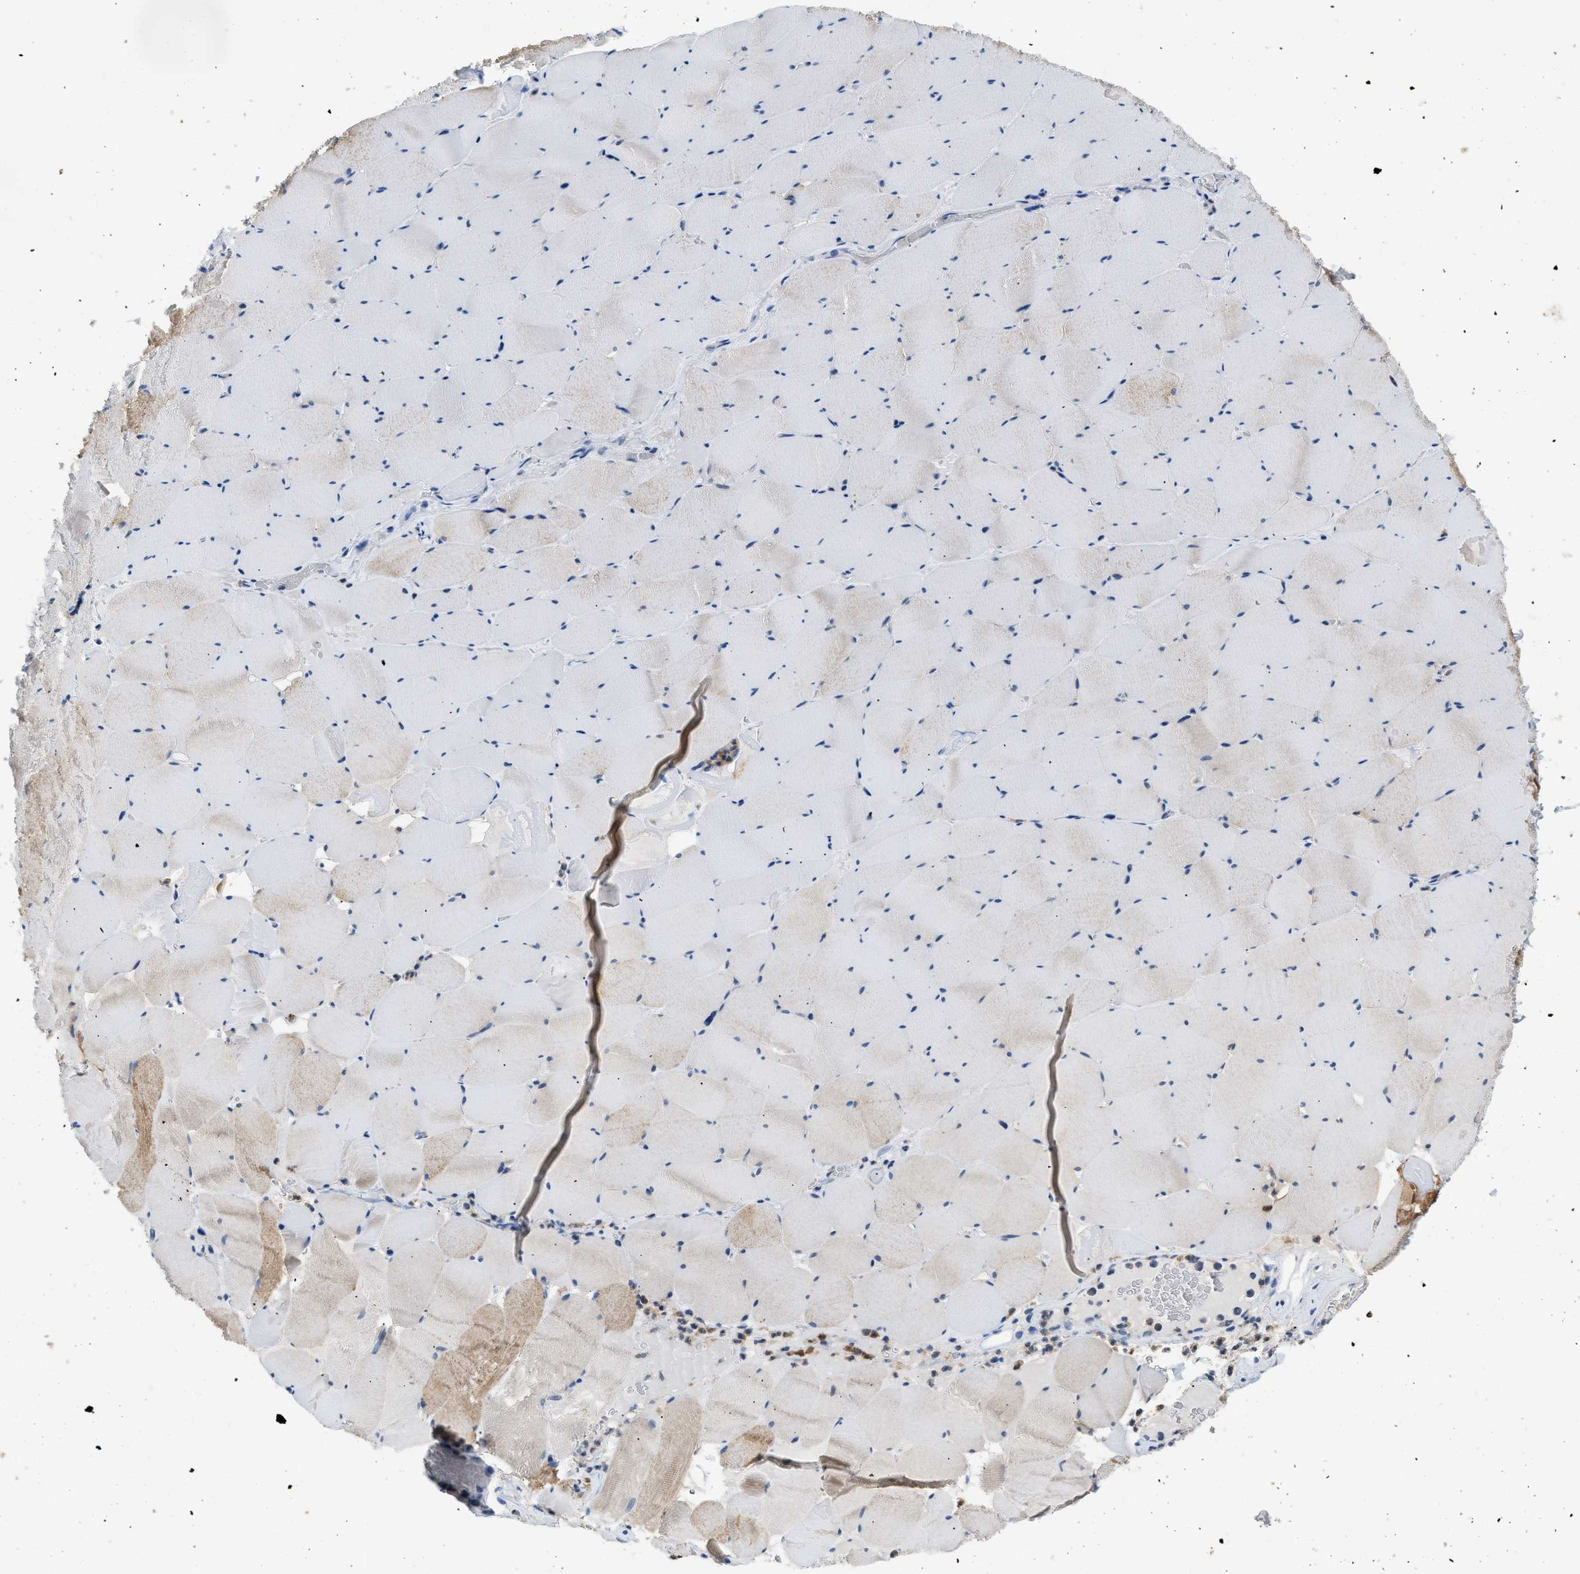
{"staining": {"intensity": "moderate", "quantity": ">75%", "location": "cytoplasmic/membranous"}, "tissue": "skeletal muscle", "cell_type": "Myocytes", "image_type": "normal", "snomed": [{"axis": "morphology", "description": "Normal tissue, NOS"}, {"axis": "topography", "description": "Skeletal muscle"}], "caption": "A photomicrograph of human skeletal muscle stained for a protein exhibits moderate cytoplasmic/membranous brown staining in myocytes. Using DAB (brown) and hematoxylin (blue) stains, captured at high magnification using brightfield microscopy.", "gene": "TOMM34", "patient": {"sex": "male", "age": 62}}